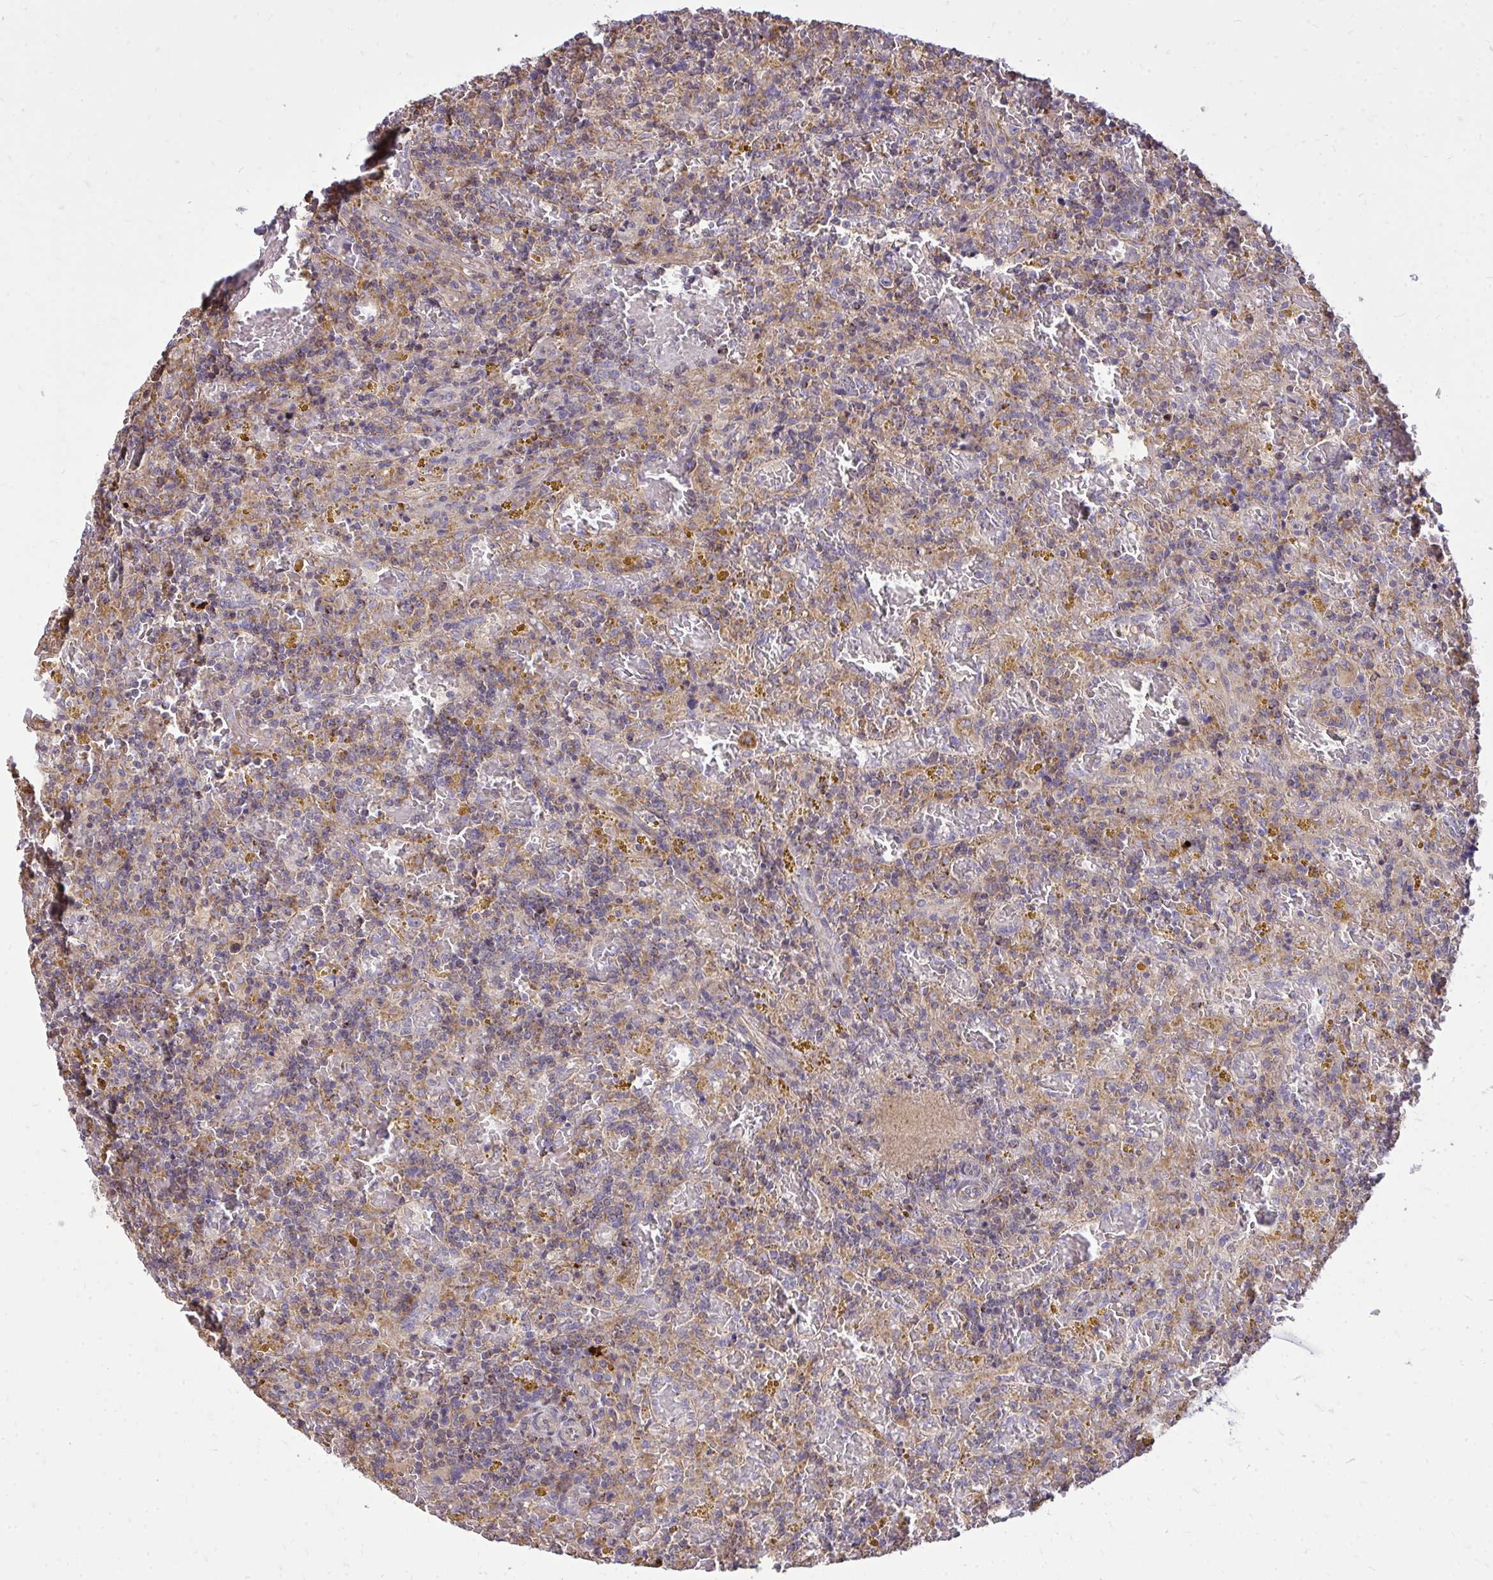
{"staining": {"intensity": "negative", "quantity": "none", "location": "none"}, "tissue": "lymphoma", "cell_type": "Tumor cells", "image_type": "cancer", "snomed": [{"axis": "morphology", "description": "Malignant lymphoma, non-Hodgkin's type, Low grade"}, {"axis": "topography", "description": "Spleen"}], "caption": "An image of low-grade malignant lymphoma, non-Hodgkin's type stained for a protein demonstrates no brown staining in tumor cells.", "gene": "SLC7A5", "patient": {"sex": "female", "age": 65}}